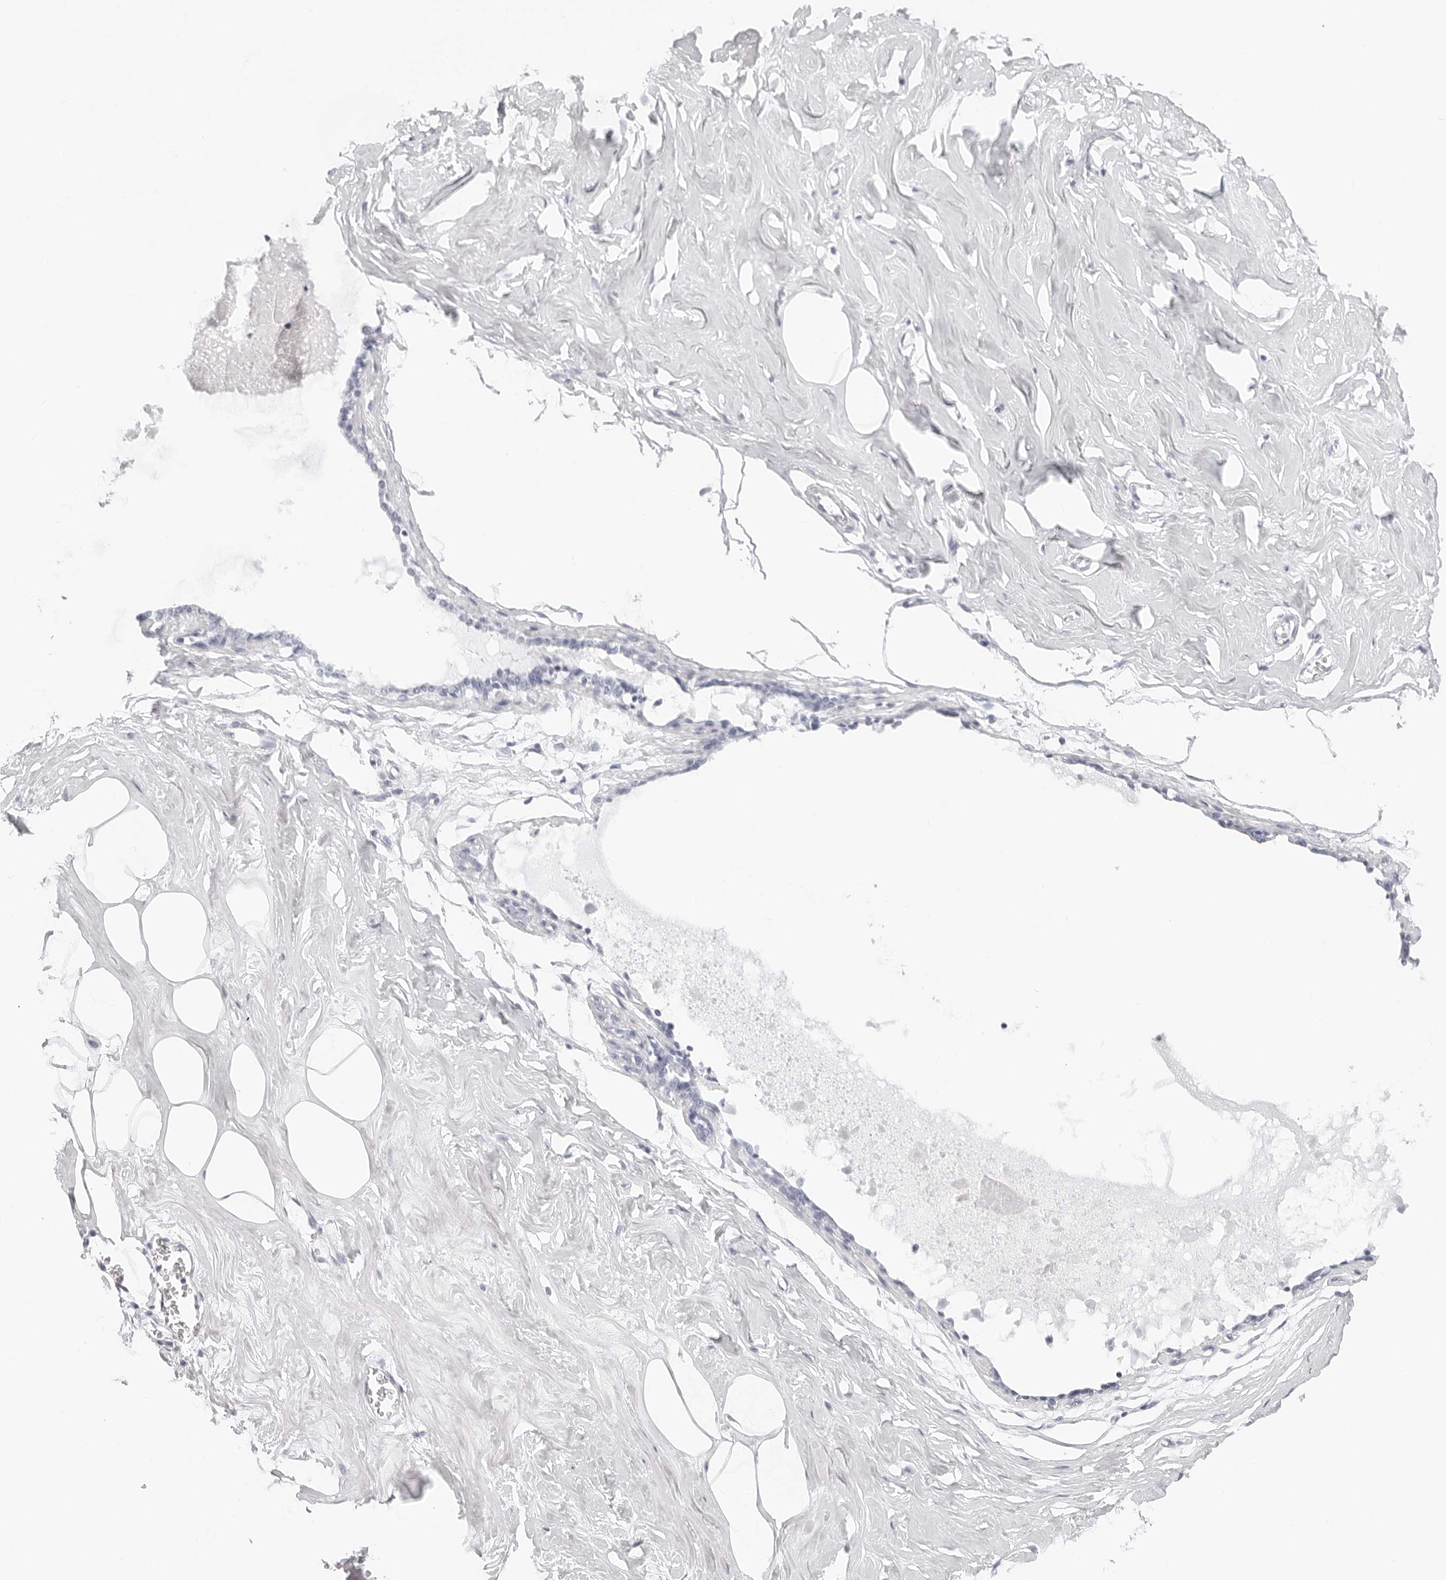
{"staining": {"intensity": "negative", "quantity": "none", "location": "none"}, "tissue": "adipose tissue", "cell_type": "Adipocytes", "image_type": "normal", "snomed": [{"axis": "morphology", "description": "Normal tissue, NOS"}, {"axis": "morphology", "description": "Fibrosis, NOS"}, {"axis": "topography", "description": "Breast"}, {"axis": "topography", "description": "Adipose tissue"}], "caption": "Image shows no protein staining in adipocytes of unremarkable adipose tissue. (DAB (3,3'-diaminobenzidine) immunohistochemistry (IHC), high magnification).", "gene": "CST1", "patient": {"sex": "female", "age": 39}}